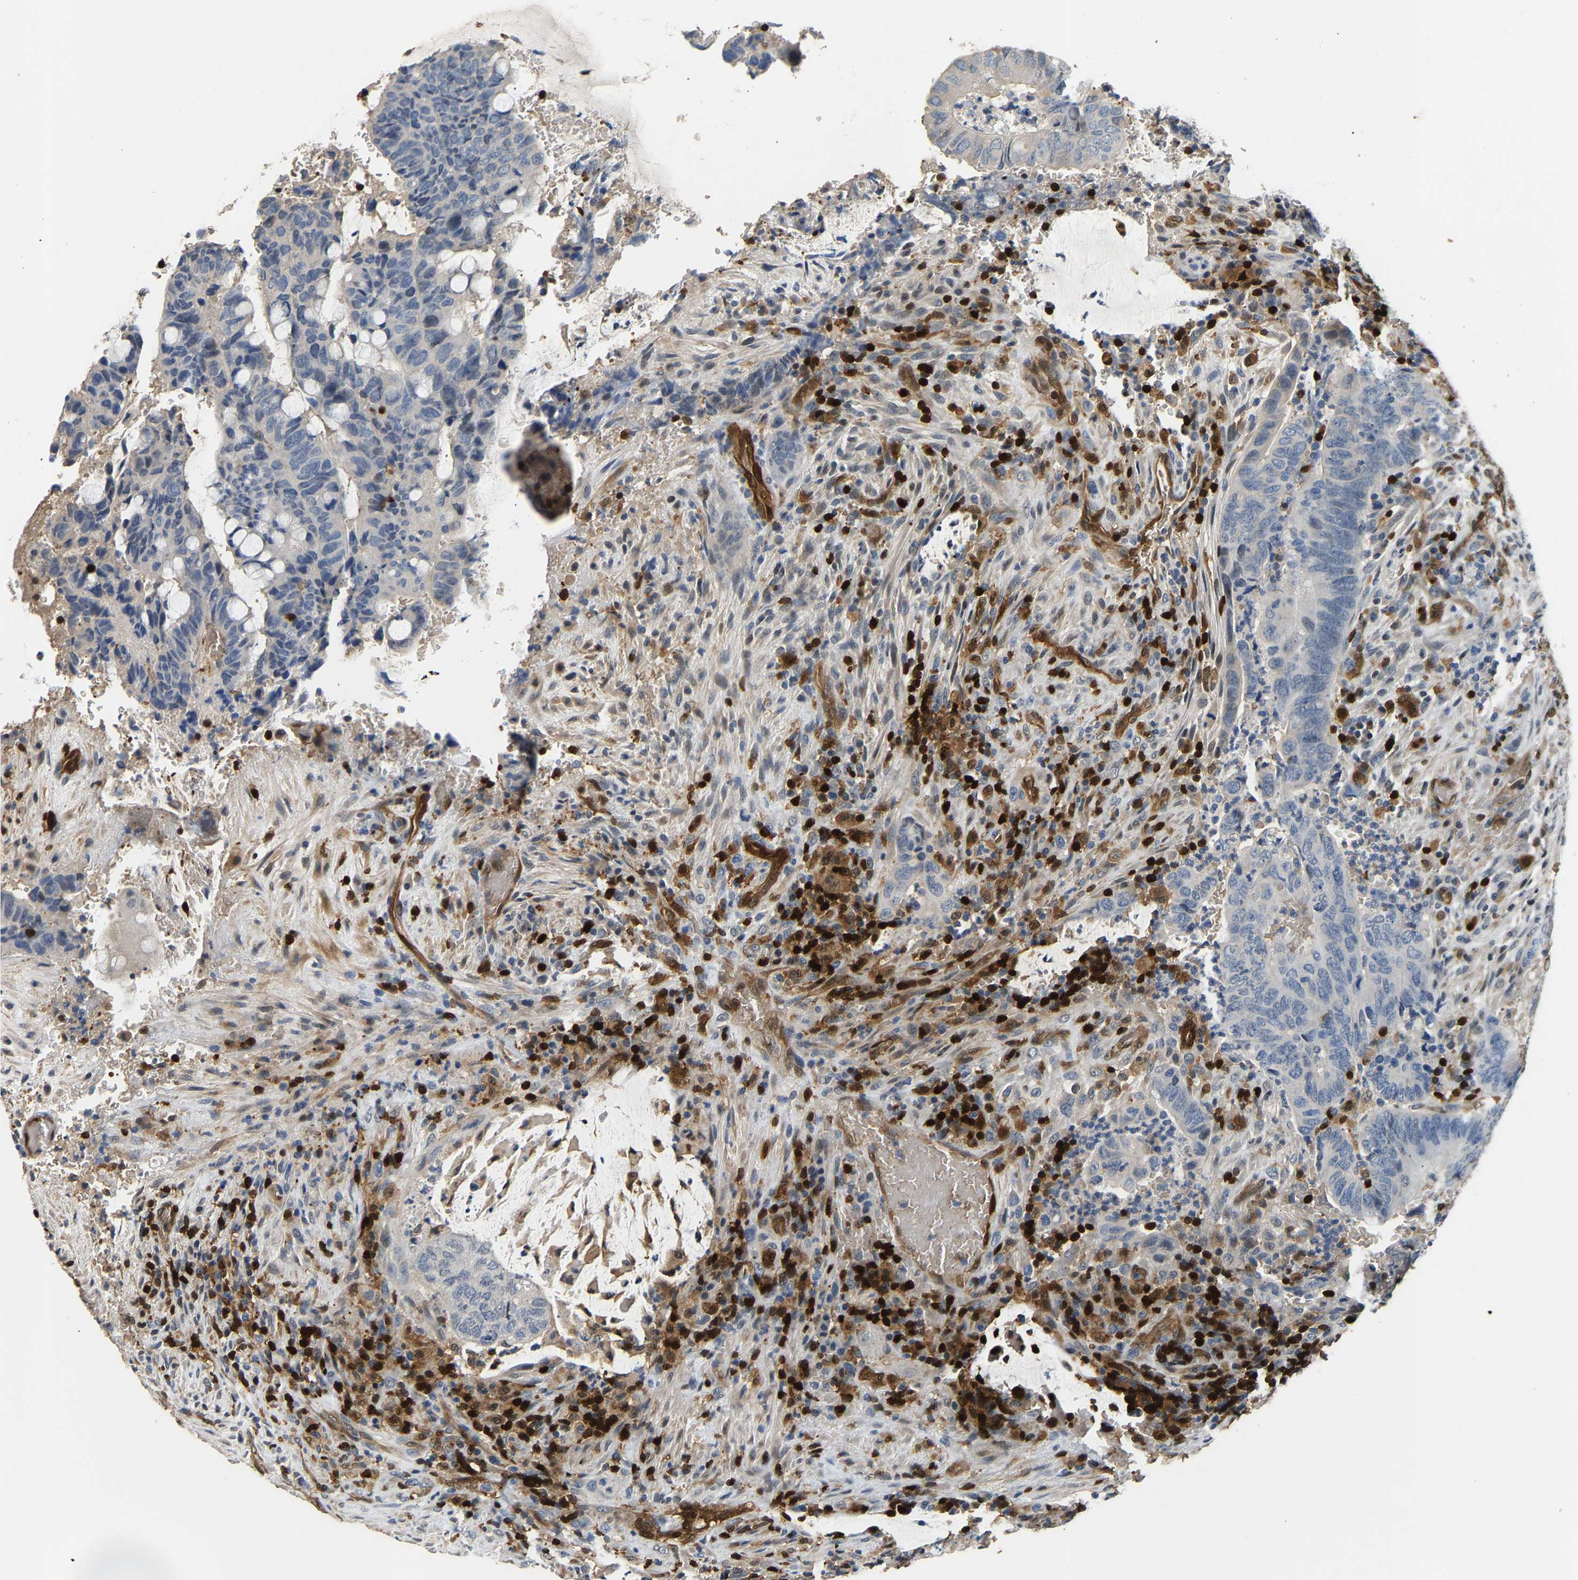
{"staining": {"intensity": "negative", "quantity": "none", "location": "none"}, "tissue": "colorectal cancer", "cell_type": "Tumor cells", "image_type": "cancer", "snomed": [{"axis": "morphology", "description": "Normal tissue, NOS"}, {"axis": "morphology", "description": "Adenocarcinoma, NOS"}, {"axis": "topography", "description": "Rectum"}, {"axis": "topography", "description": "Peripheral nerve tissue"}], "caption": "This micrograph is of adenocarcinoma (colorectal) stained with IHC to label a protein in brown with the nuclei are counter-stained blue. There is no positivity in tumor cells.", "gene": "GIMAP7", "patient": {"sex": "male", "age": 92}}